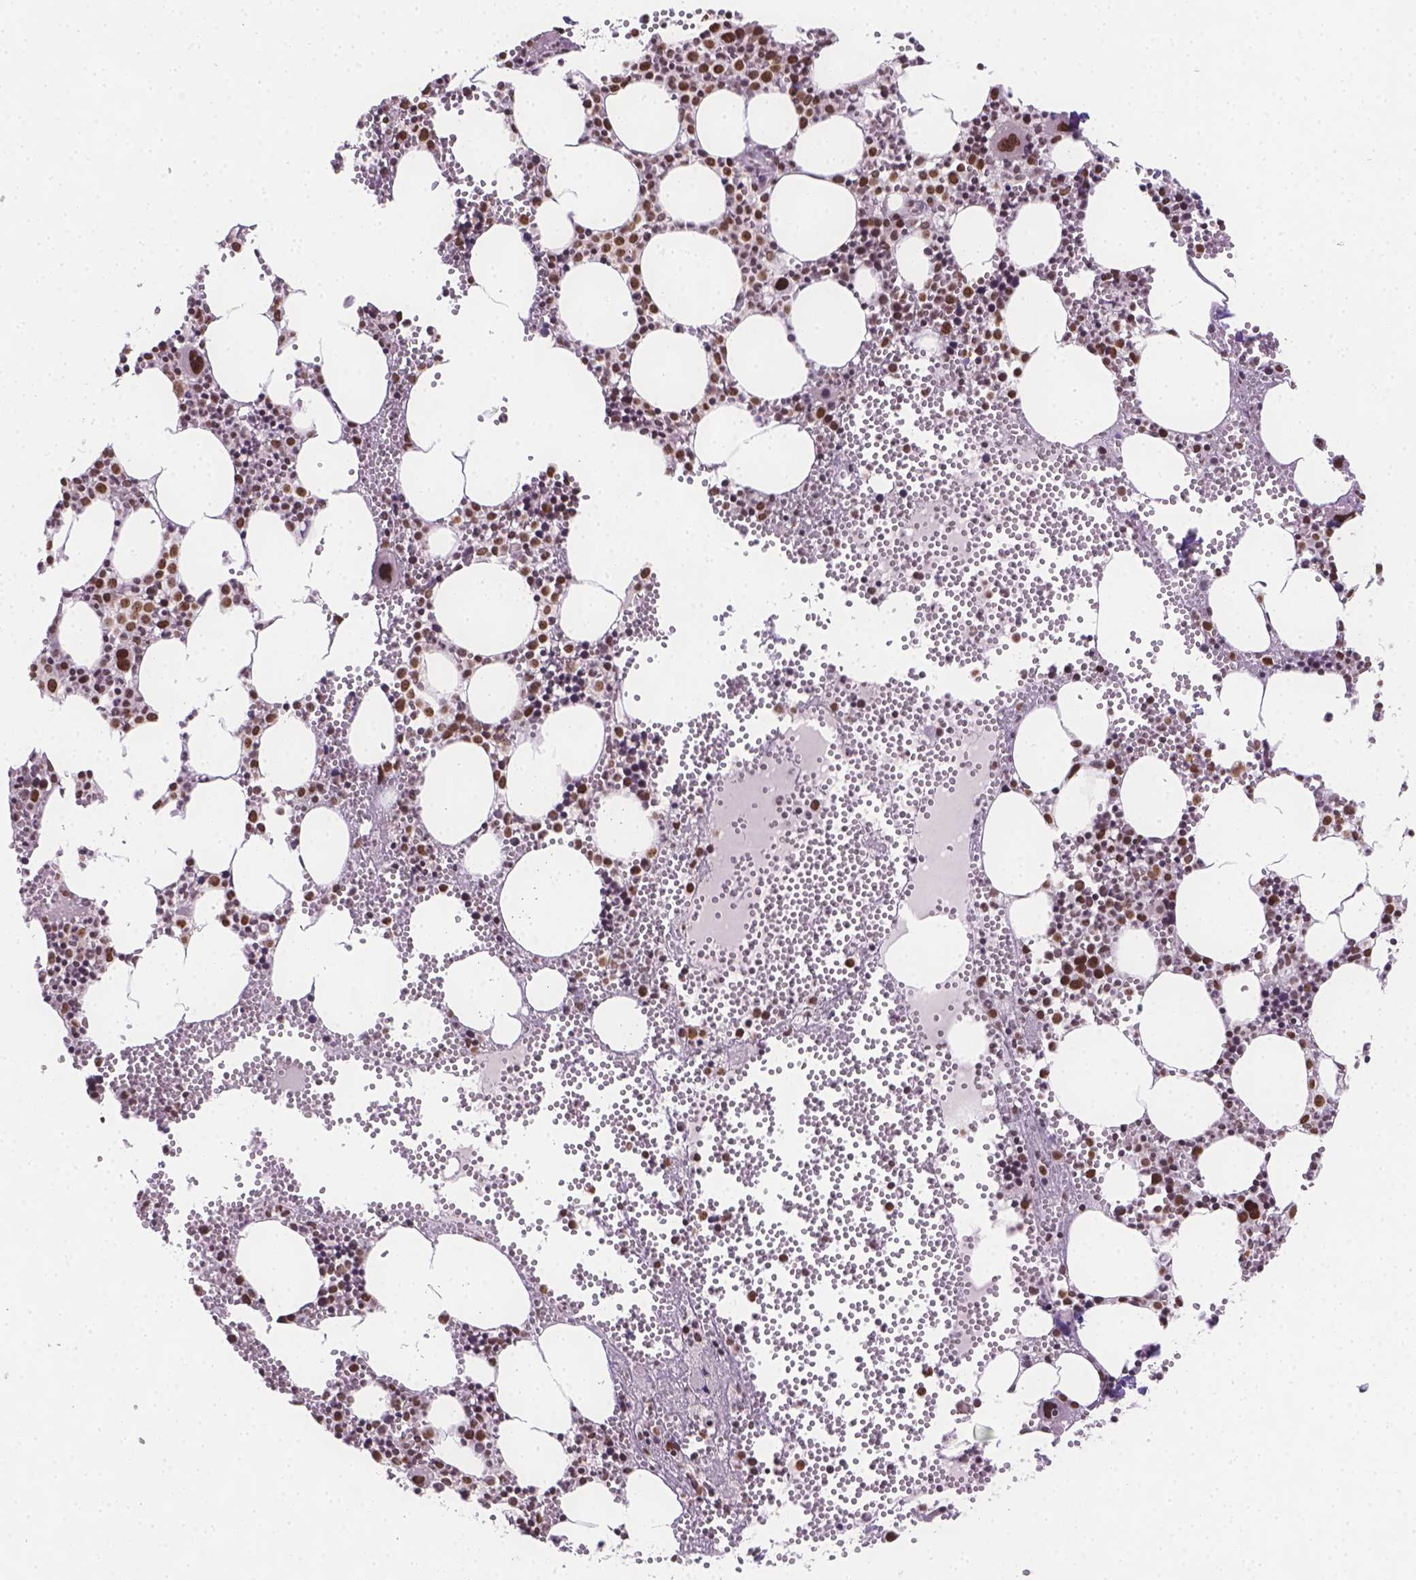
{"staining": {"intensity": "strong", "quantity": "25%-75%", "location": "nuclear"}, "tissue": "bone marrow", "cell_type": "Hematopoietic cells", "image_type": "normal", "snomed": [{"axis": "morphology", "description": "Normal tissue, NOS"}, {"axis": "topography", "description": "Bone marrow"}], "caption": "IHC photomicrograph of normal human bone marrow stained for a protein (brown), which shows high levels of strong nuclear positivity in approximately 25%-75% of hematopoietic cells.", "gene": "FANCE", "patient": {"sex": "male", "age": 89}}